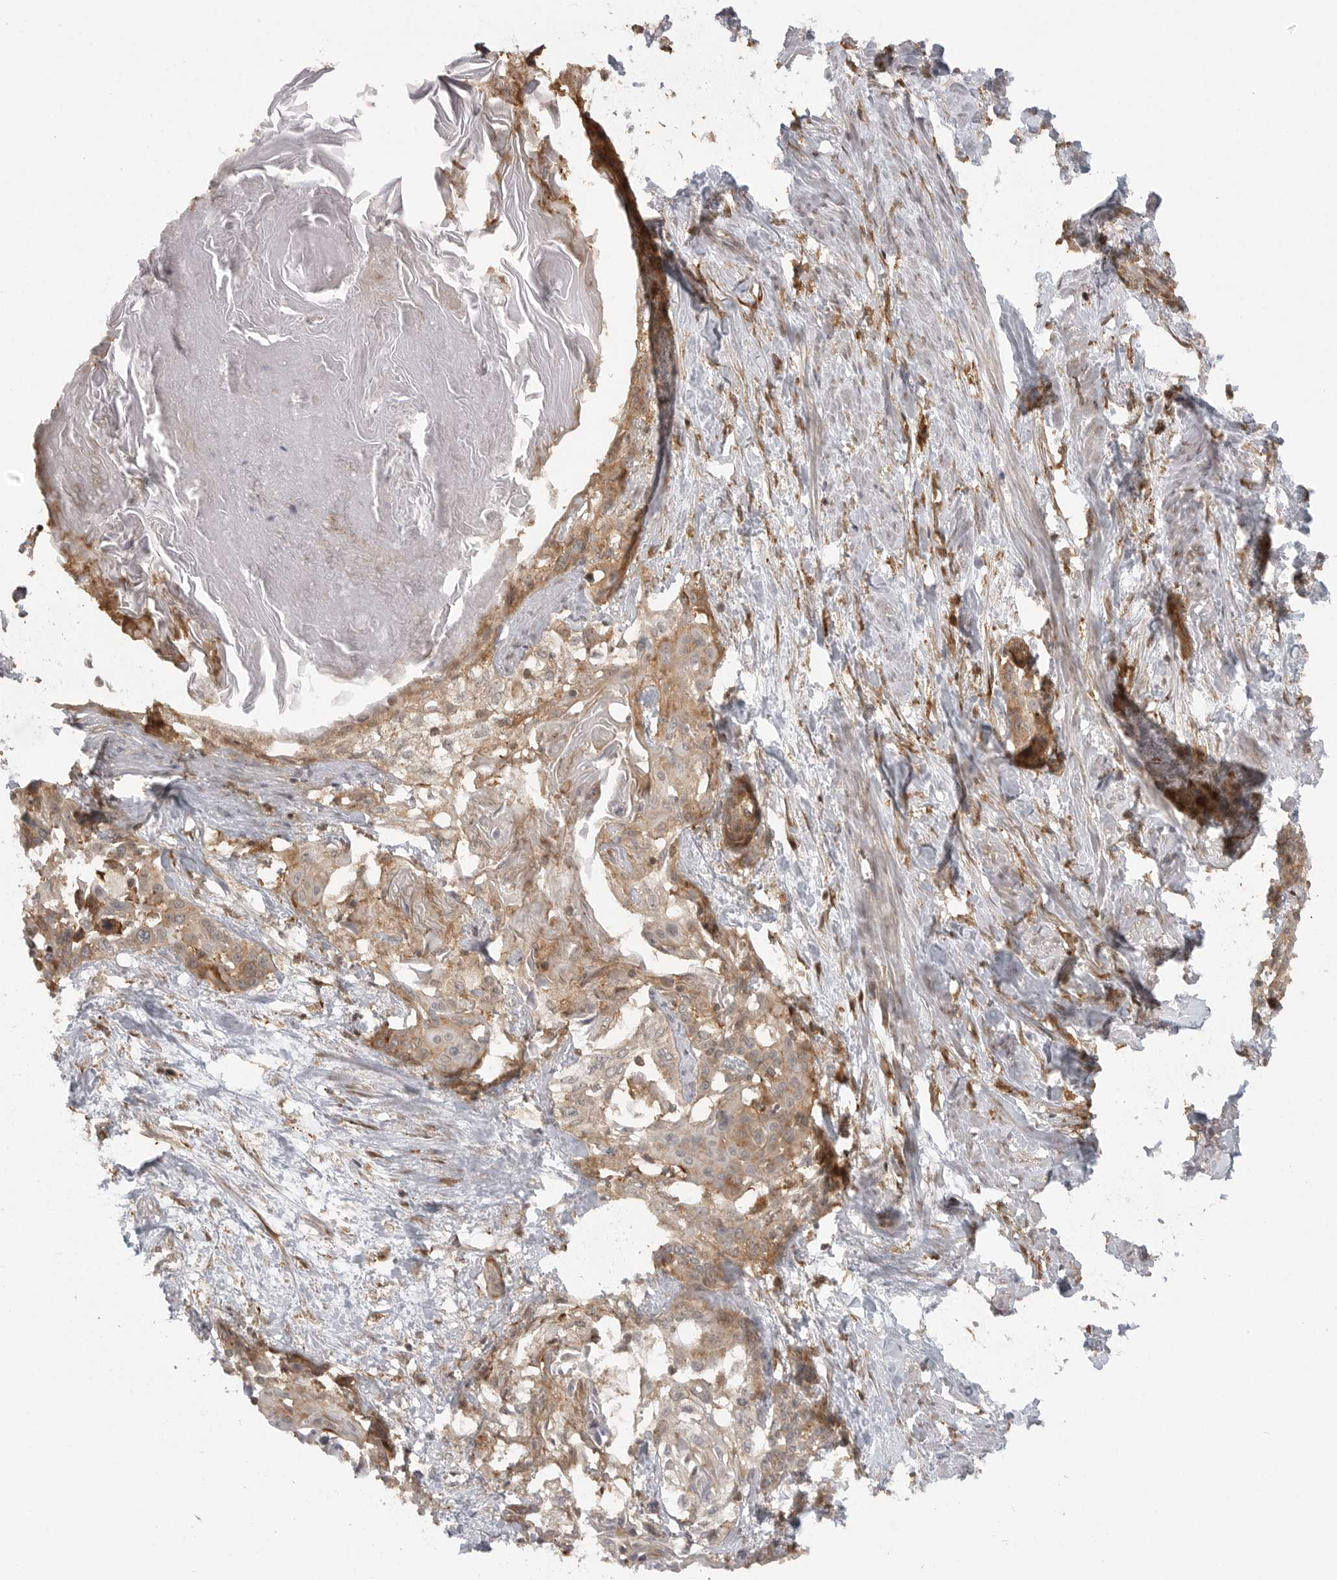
{"staining": {"intensity": "moderate", "quantity": ">75%", "location": "cytoplasmic/membranous"}, "tissue": "cervical cancer", "cell_type": "Tumor cells", "image_type": "cancer", "snomed": [{"axis": "morphology", "description": "Squamous cell carcinoma, NOS"}, {"axis": "topography", "description": "Cervix"}], "caption": "Protein staining displays moderate cytoplasmic/membranous positivity in approximately >75% of tumor cells in cervical cancer.", "gene": "FAT3", "patient": {"sex": "female", "age": 57}}